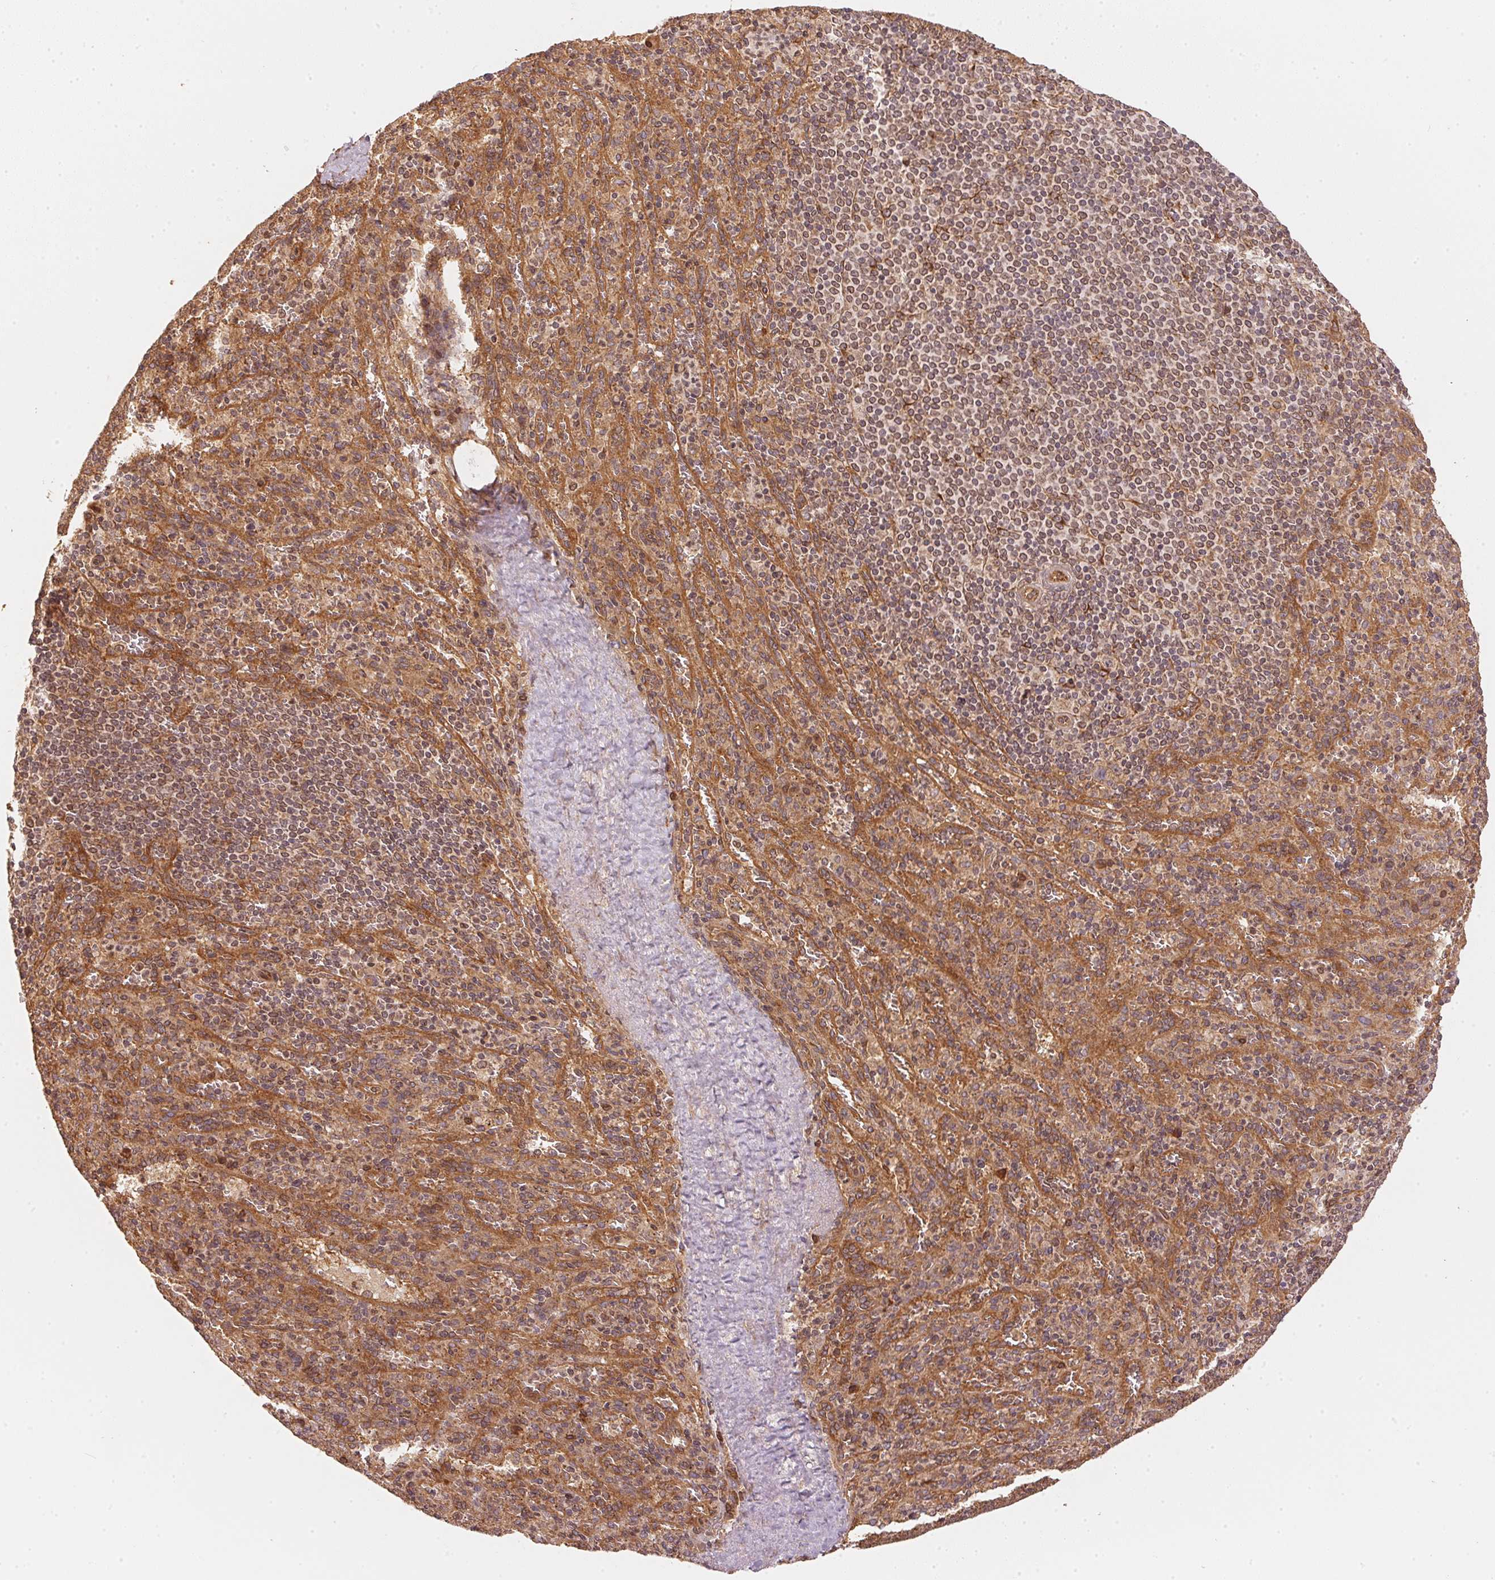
{"staining": {"intensity": "weak", "quantity": "<25%", "location": "cytoplasmic/membranous"}, "tissue": "spleen", "cell_type": "Cells in red pulp", "image_type": "normal", "snomed": [{"axis": "morphology", "description": "Normal tissue, NOS"}, {"axis": "topography", "description": "Spleen"}], "caption": "The histopathology image shows no staining of cells in red pulp in normal spleen.", "gene": "STRN4", "patient": {"sex": "male", "age": 57}}